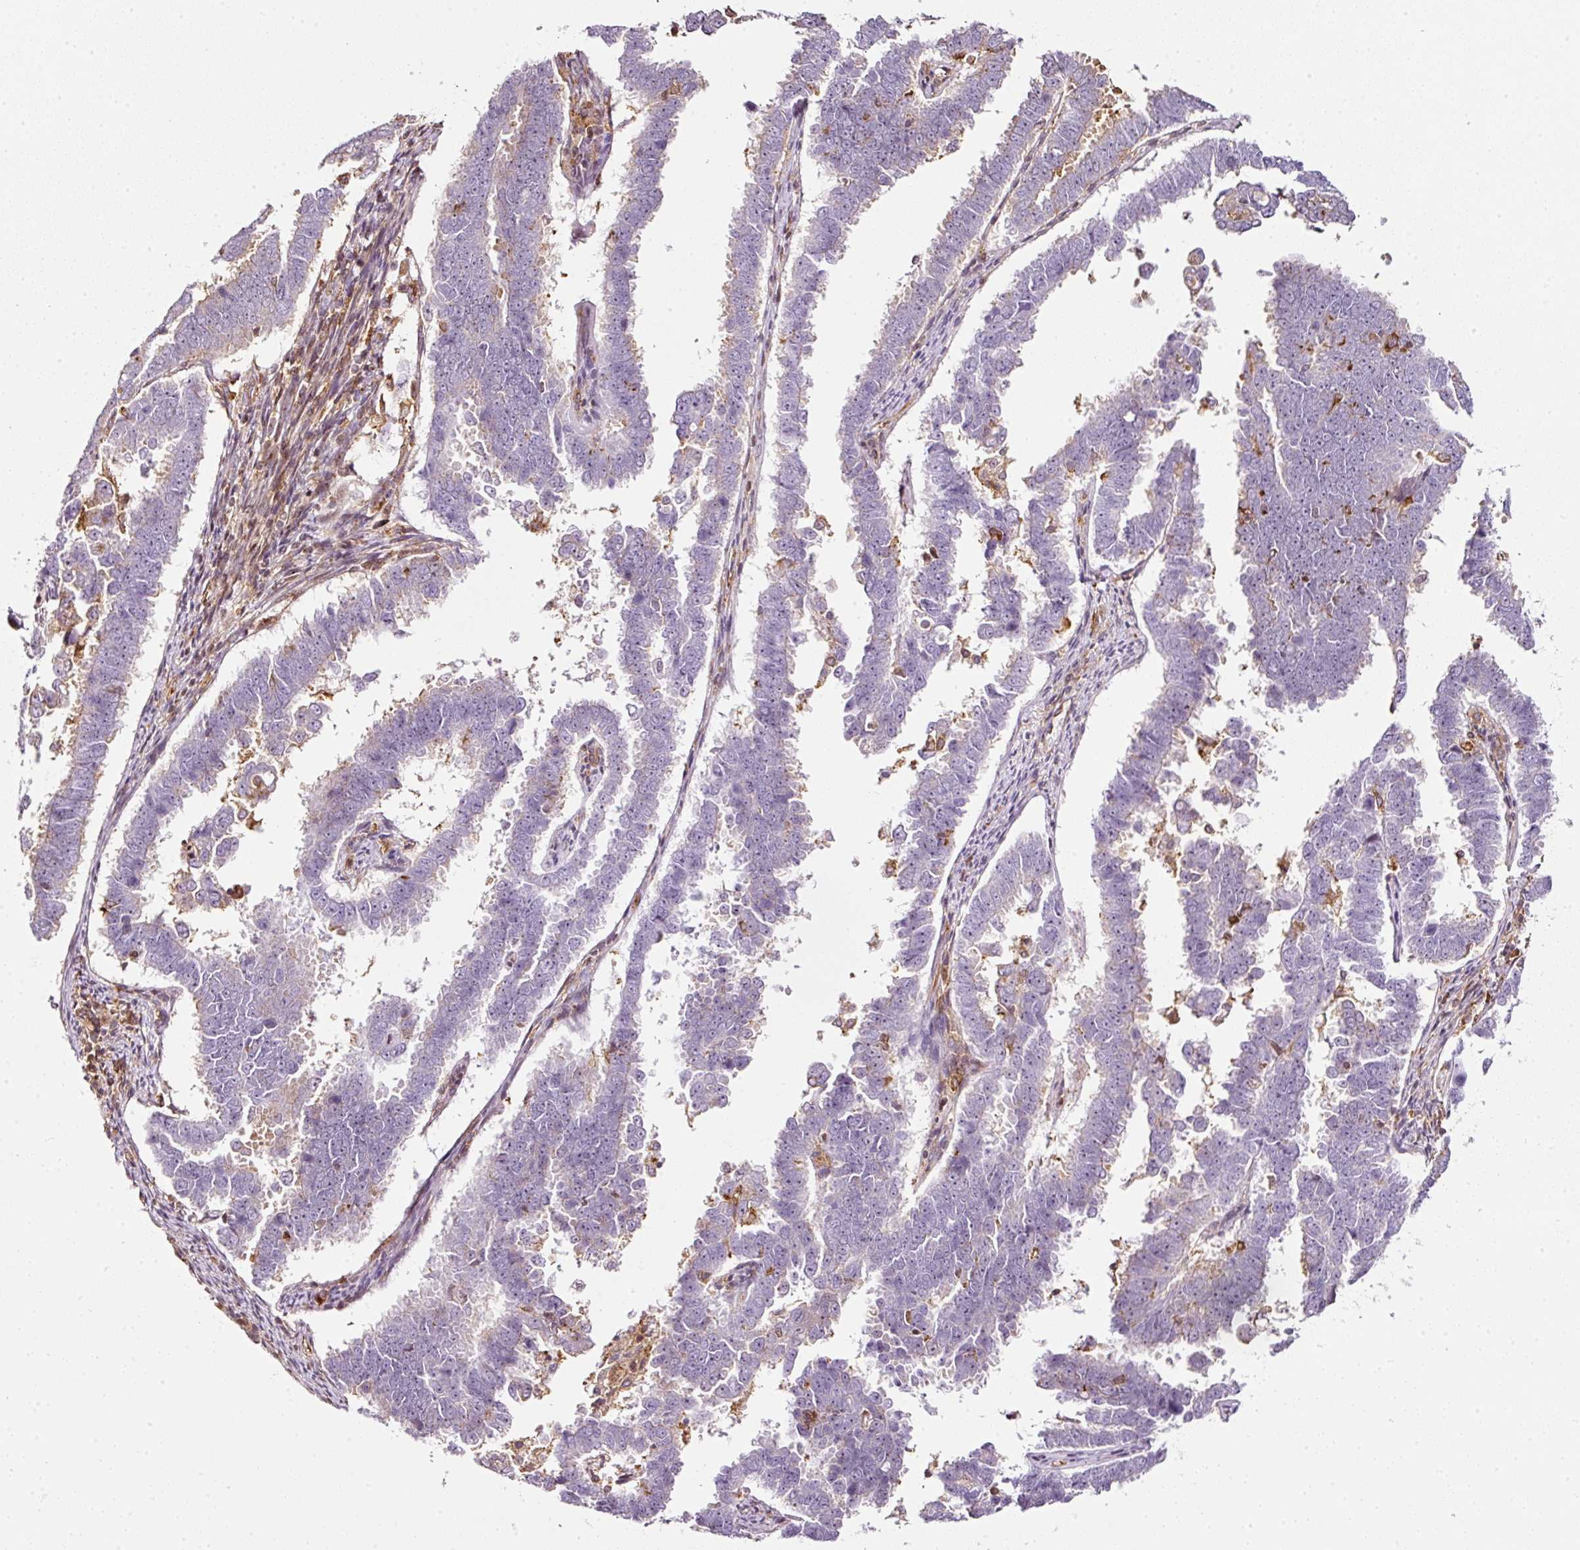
{"staining": {"intensity": "negative", "quantity": "none", "location": "none"}, "tissue": "endometrial cancer", "cell_type": "Tumor cells", "image_type": "cancer", "snomed": [{"axis": "morphology", "description": "Adenocarcinoma, NOS"}, {"axis": "topography", "description": "Endometrium"}], "caption": "This micrograph is of adenocarcinoma (endometrial) stained with immunohistochemistry to label a protein in brown with the nuclei are counter-stained blue. There is no staining in tumor cells.", "gene": "SCNM1", "patient": {"sex": "female", "age": 75}}